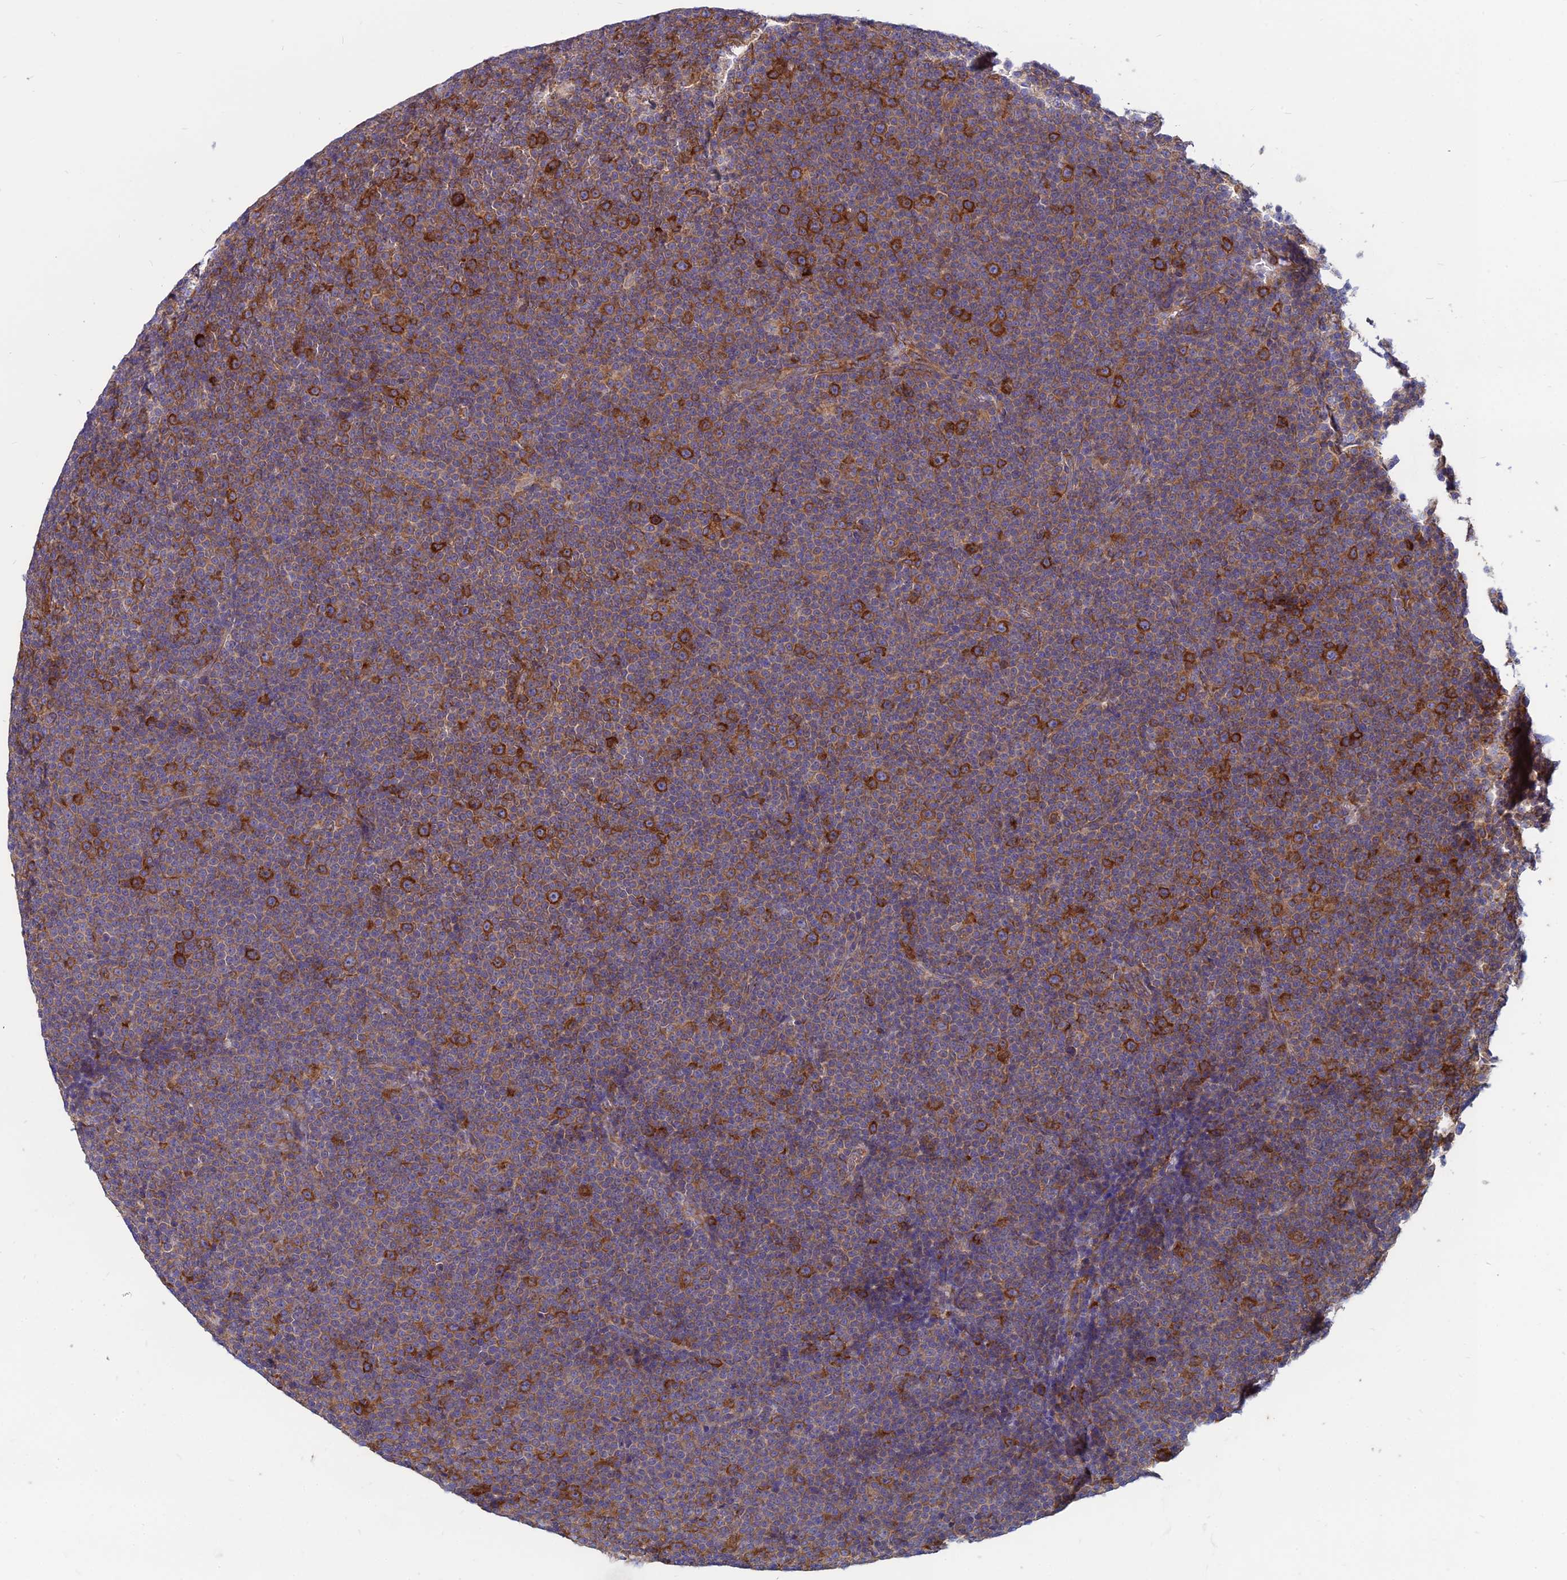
{"staining": {"intensity": "strong", "quantity": "25%-75%", "location": "cytoplasmic/membranous"}, "tissue": "lymphoma", "cell_type": "Tumor cells", "image_type": "cancer", "snomed": [{"axis": "morphology", "description": "Malignant lymphoma, non-Hodgkin's type, Low grade"}, {"axis": "topography", "description": "Lymph node"}], "caption": "Protein expression analysis of human lymphoma reveals strong cytoplasmic/membranous expression in approximately 25%-75% of tumor cells. (Stains: DAB (3,3'-diaminobenzidine) in brown, nuclei in blue, Microscopy: brightfield microscopy at high magnification).", "gene": "TXLNA", "patient": {"sex": "female", "age": 67}}